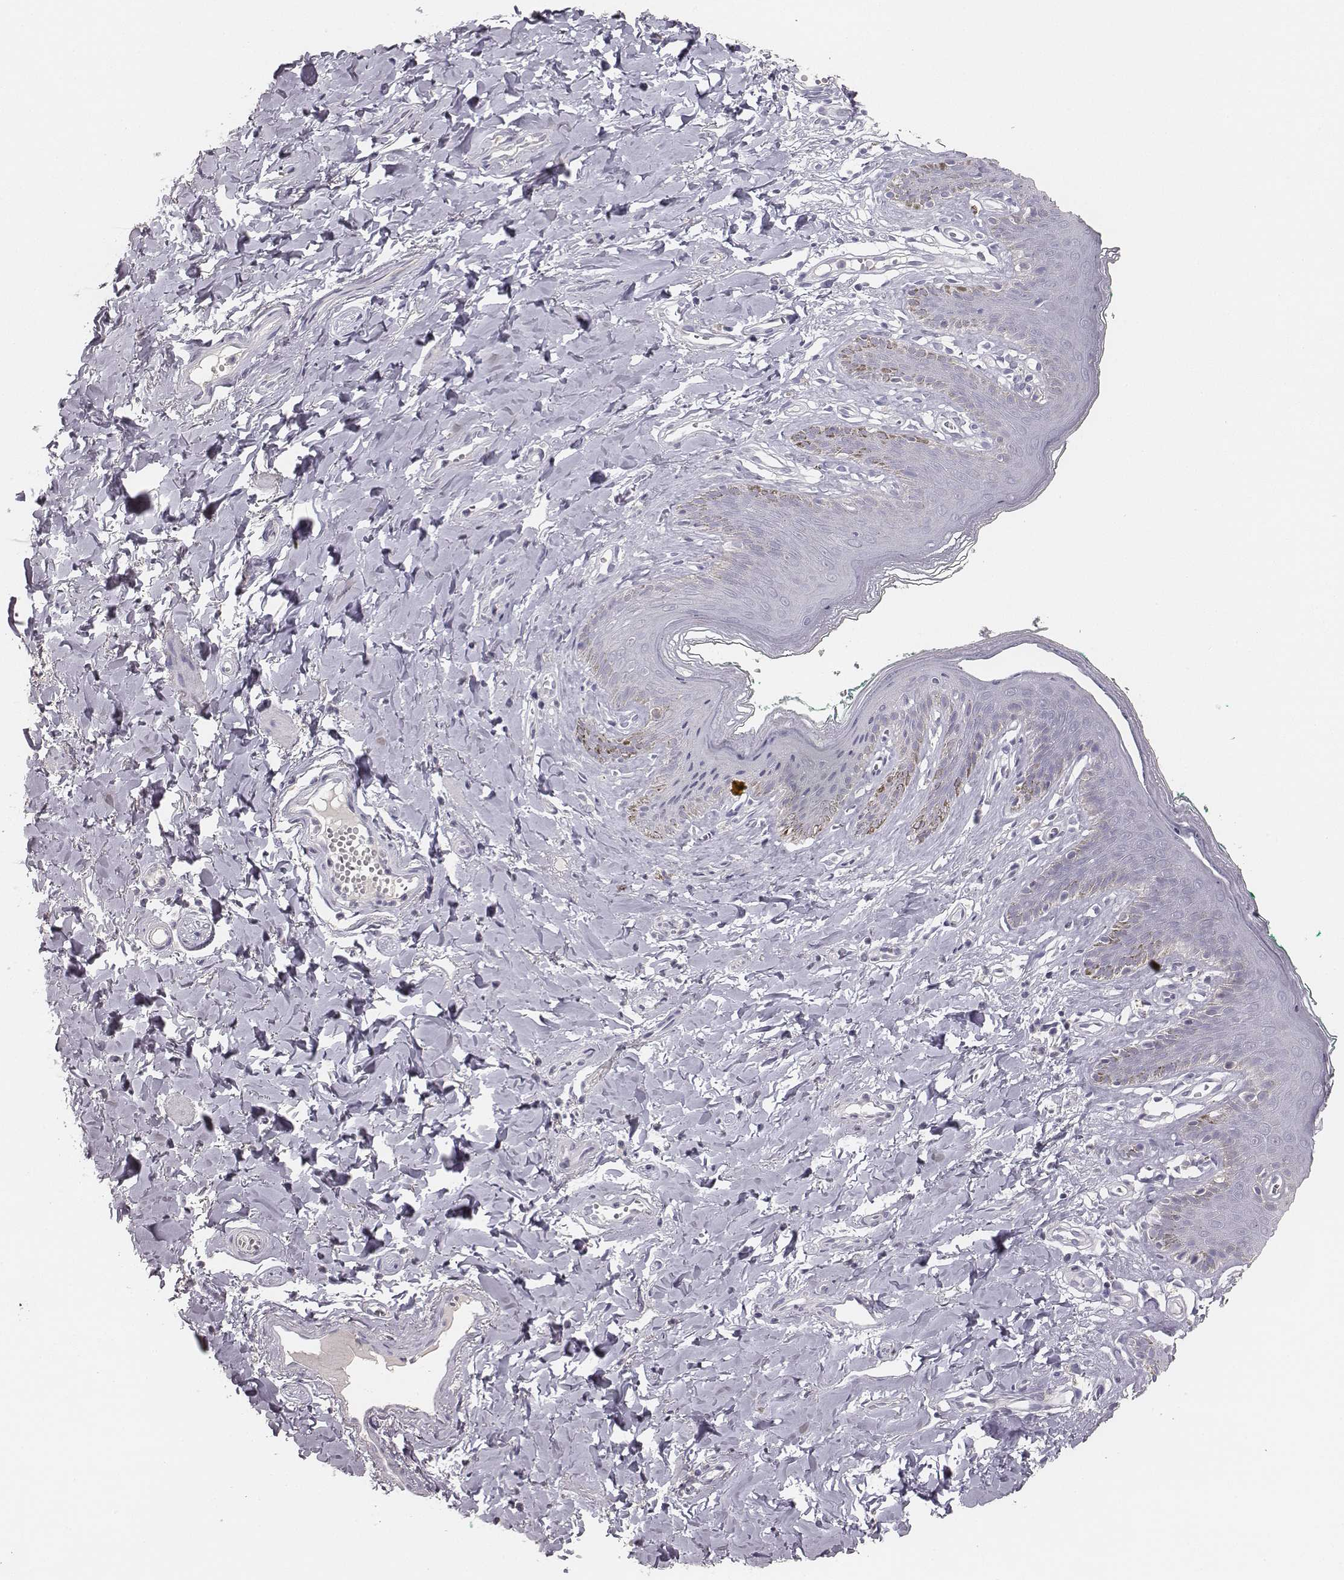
{"staining": {"intensity": "negative", "quantity": "none", "location": "none"}, "tissue": "skin", "cell_type": "Epidermal cells", "image_type": "normal", "snomed": [{"axis": "morphology", "description": "Normal tissue, NOS"}, {"axis": "topography", "description": "Vulva"}], "caption": "High power microscopy photomicrograph of an immunohistochemistry photomicrograph of normal skin, revealing no significant staining in epidermal cells.", "gene": "MYH6", "patient": {"sex": "female", "age": 66}}